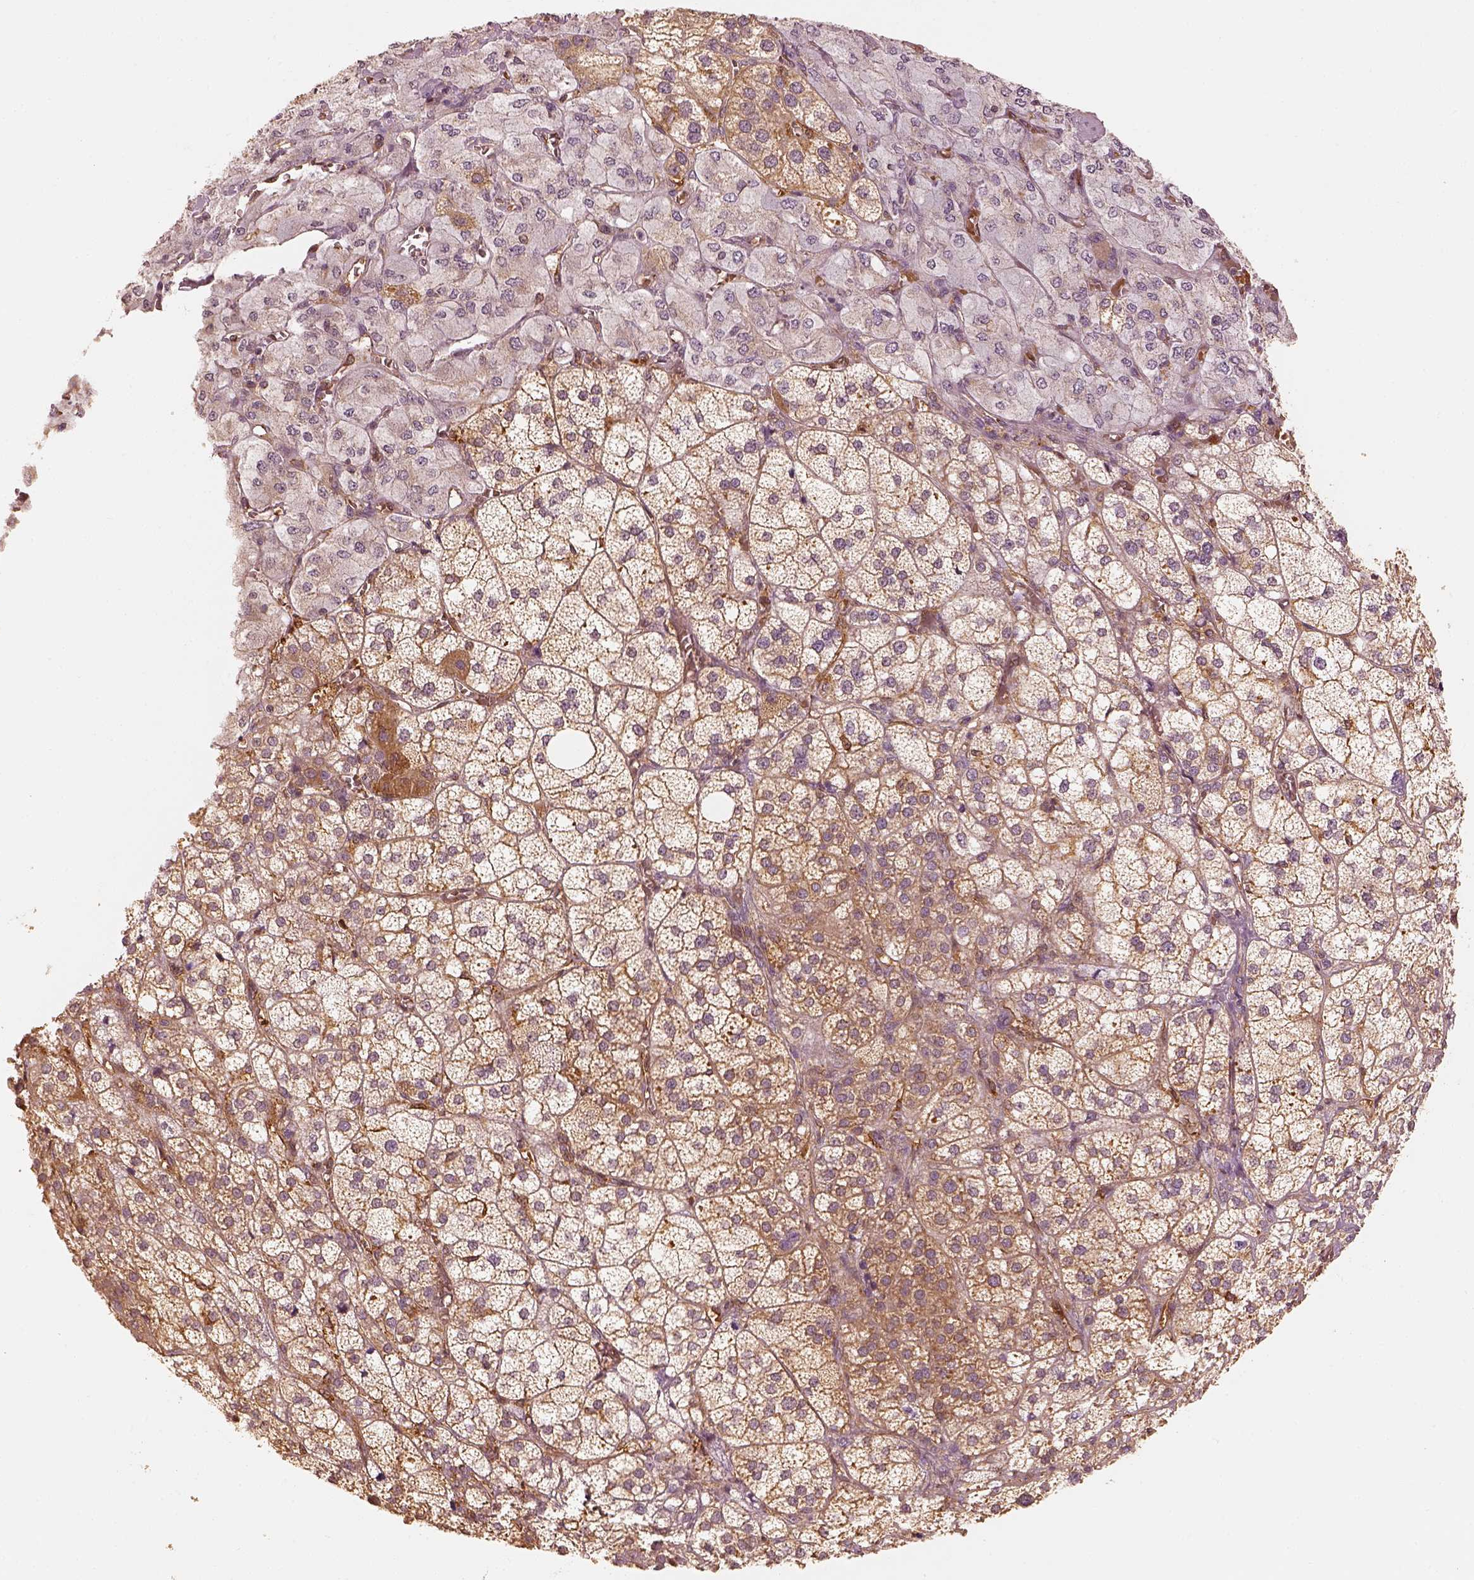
{"staining": {"intensity": "moderate", "quantity": ">75%", "location": "cytoplasmic/membranous"}, "tissue": "adrenal gland", "cell_type": "Glandular cells", "image_type": "normal", "snomed": [{"axis": "morphology", "description": "Normal tissue, NOS"}, {"axis": "topography", "description": "Adrenal gland"}], "caption": "Adrenal gland stained with a protein marker shows moderate staining in glandular cells.", "gene": "FSCN1", "patient": {"sex": "female", "age": 60}}